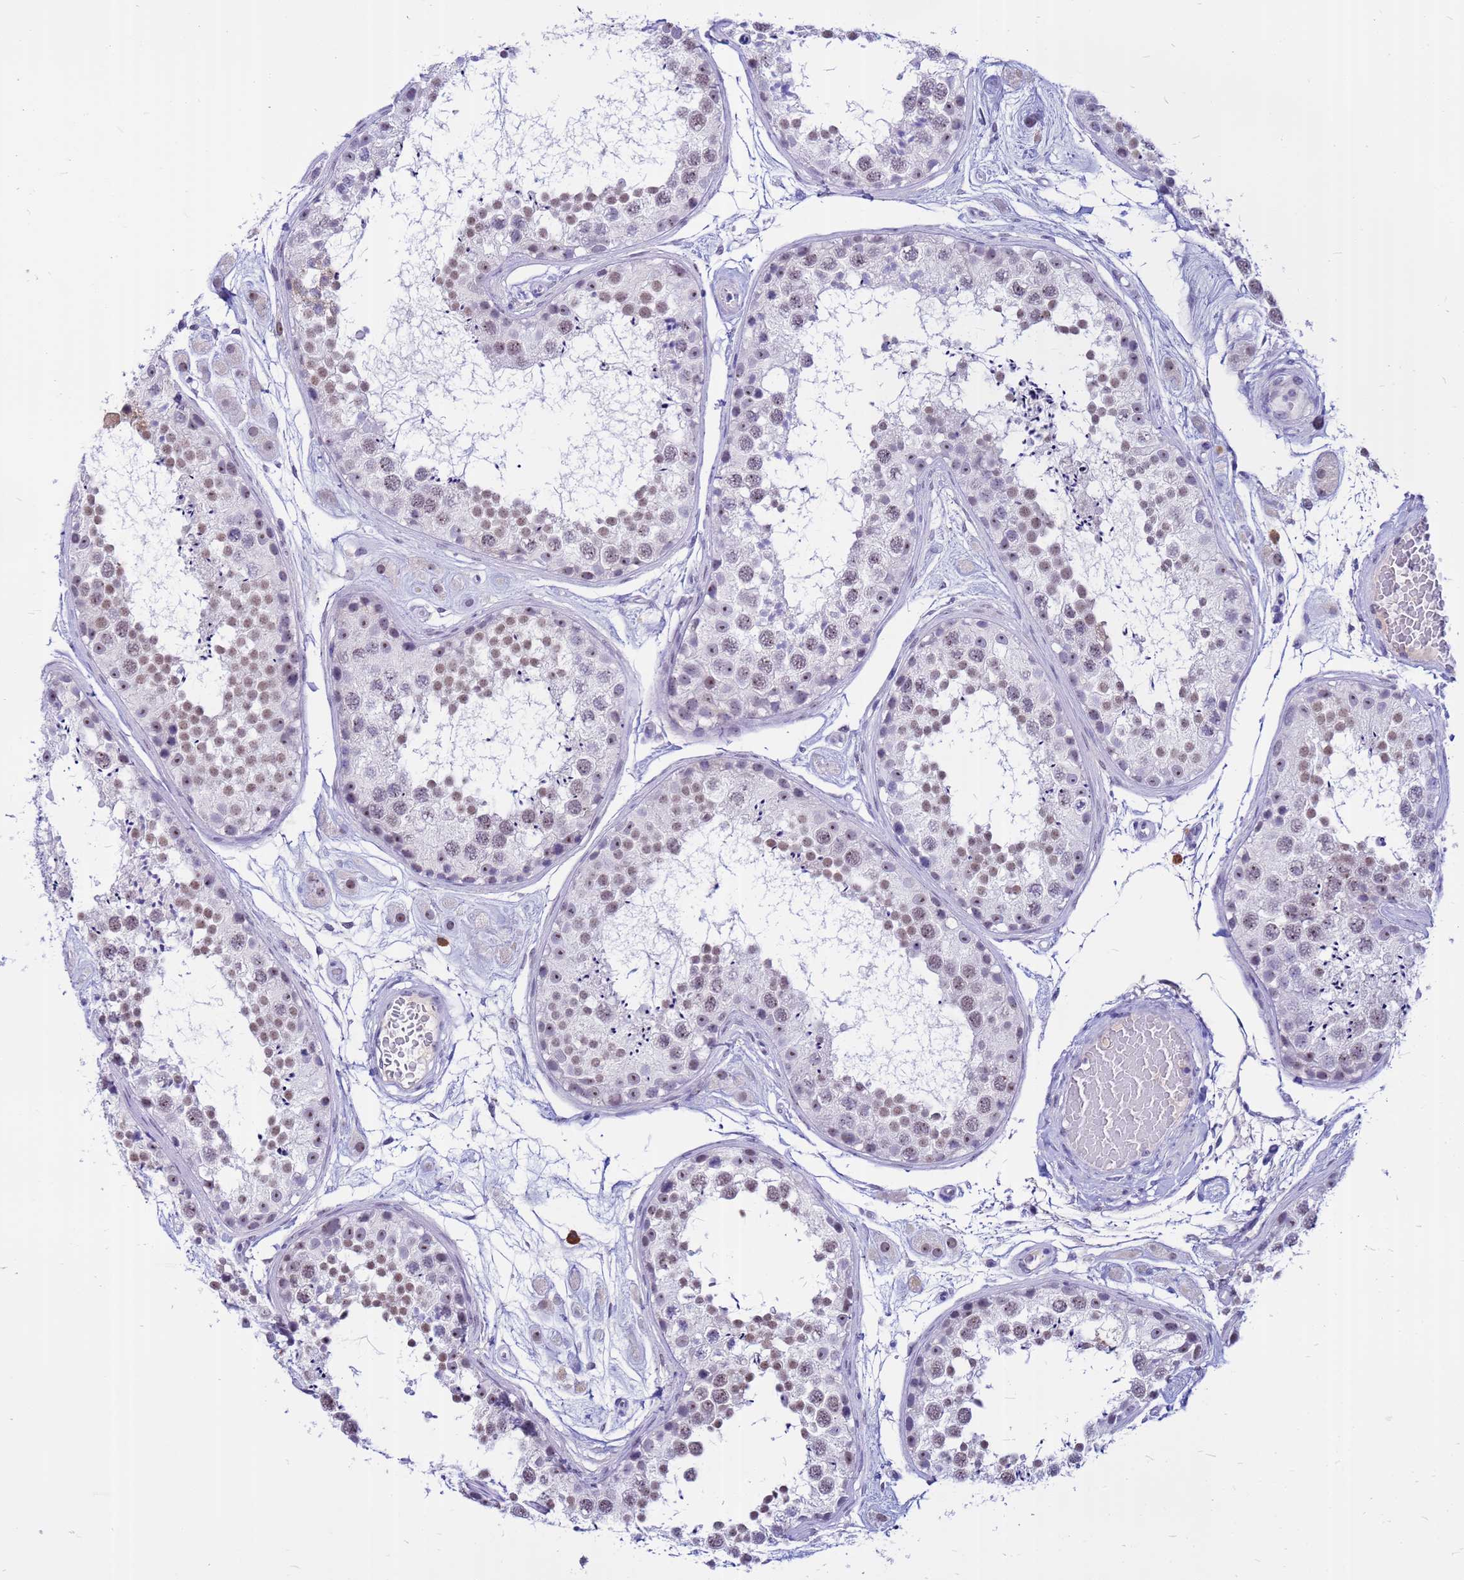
{"staining": {"intensity": "moderate", "quantity": "25%-75%", "location": "nuclear"}, "tissue": "testis", "cell_type": "Cells in seminiferous ducts", "image_type": "normal", "snomed": [{"axis": "morphology", "description": "Normal tissue, NOS"}, {"axis": "topography", "description": "Testis"}], "caption": "Immunohistochemical staining of normal human testis reveals moderate nuclear protein staining in approximately 25%-75% of cells in seminiferous ducts.", "gene": "DMRTC2", "patient": {"sex": "male", "age": 25}}